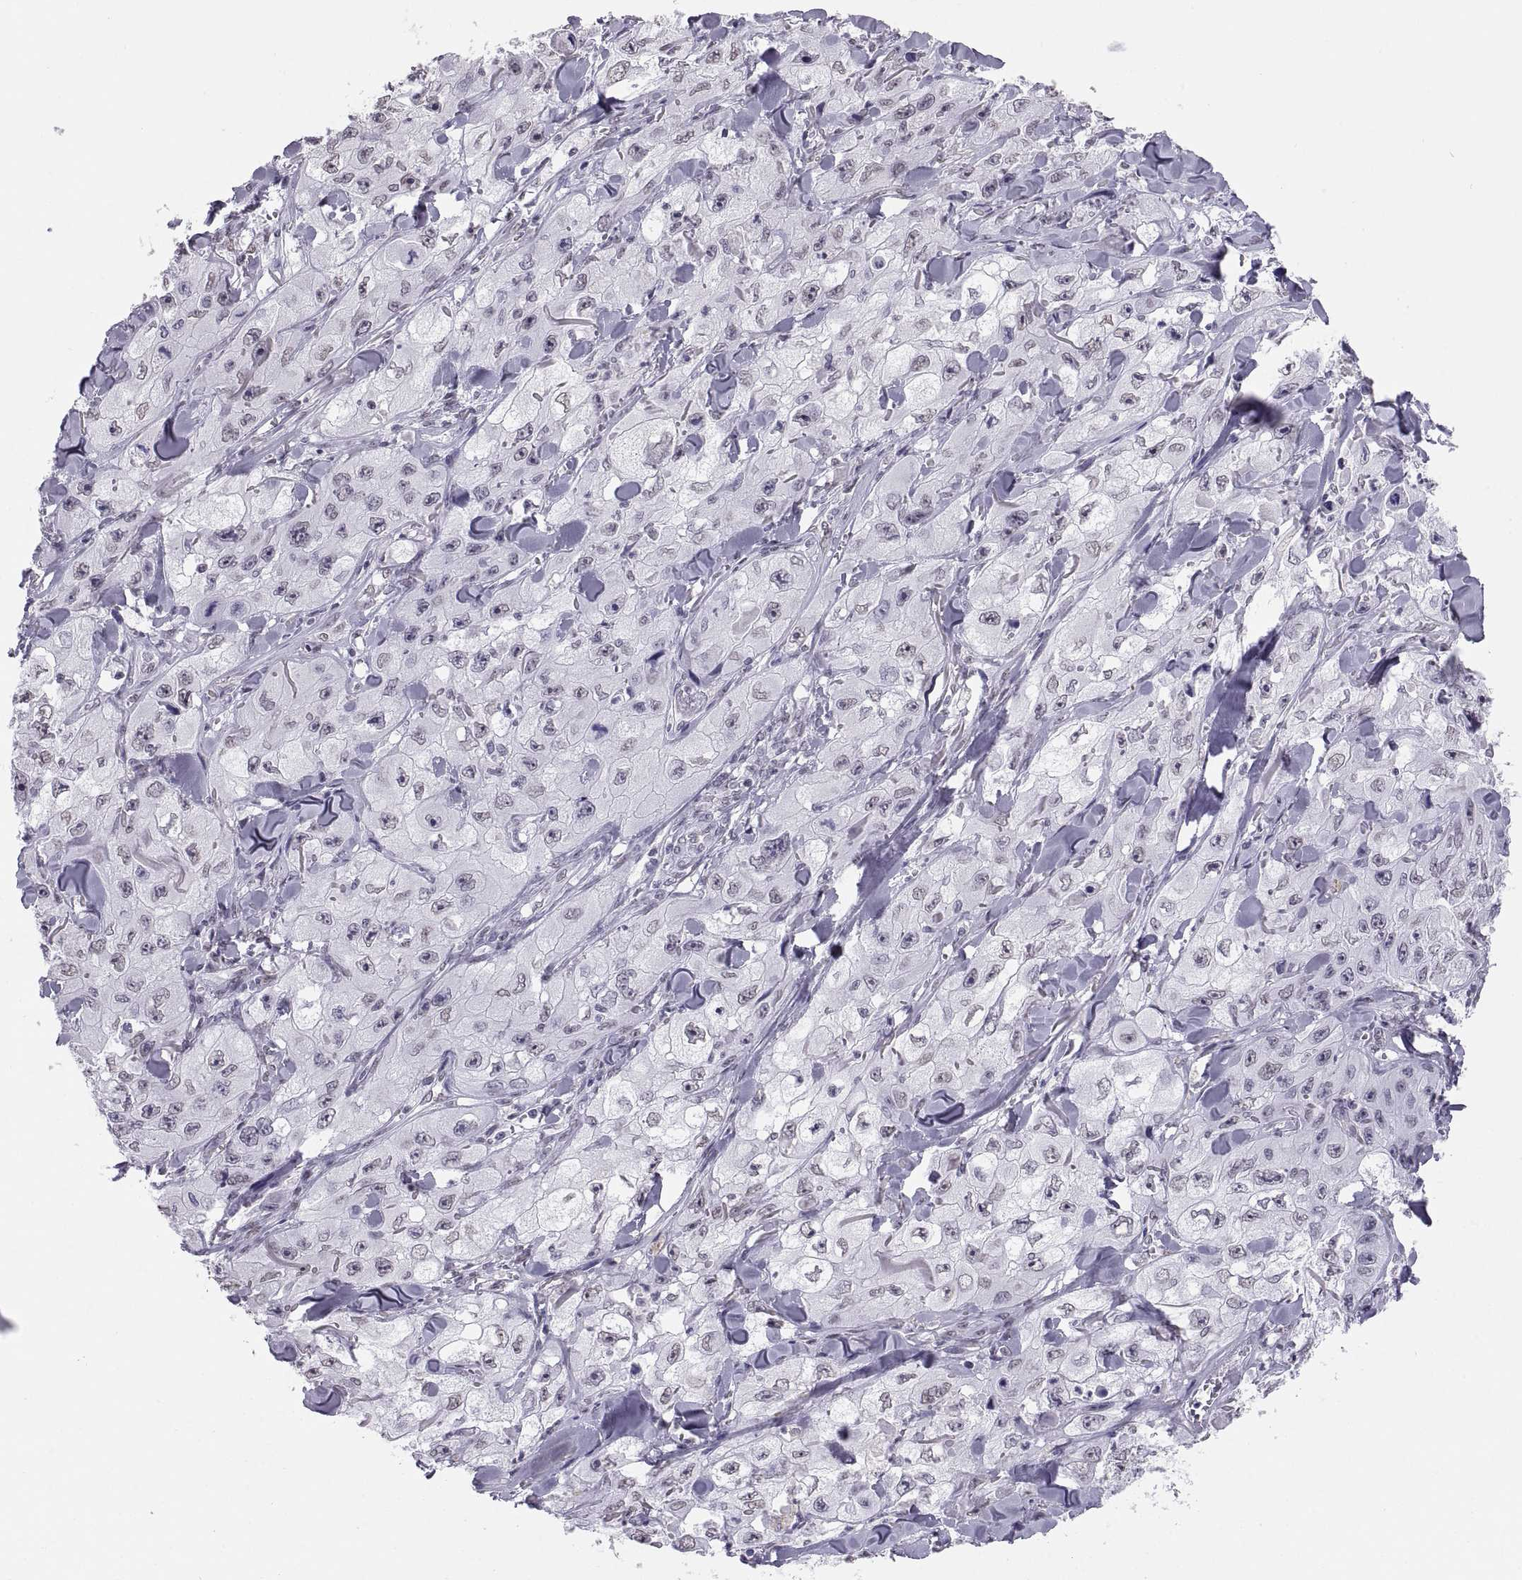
{"staining": {"intensity": "negative", "quantity": "none", "location": "none"}, "tissue": "skin cancer", "cell_type": "Tumor cells", "image_type": "cancer", "snomed": [{"axis": "morphology", "description": "Squamous cell carcinoma, NOS"}, {"axis": "topography", "description": "Skin"}, {"axis": "topography", "description": "Subcutis"}], "caption": "Tumor cells are negative for brown protein staining in skin cancer.", "gene": "CARTPT", "patient": {"sex": "male", "age": 73}}